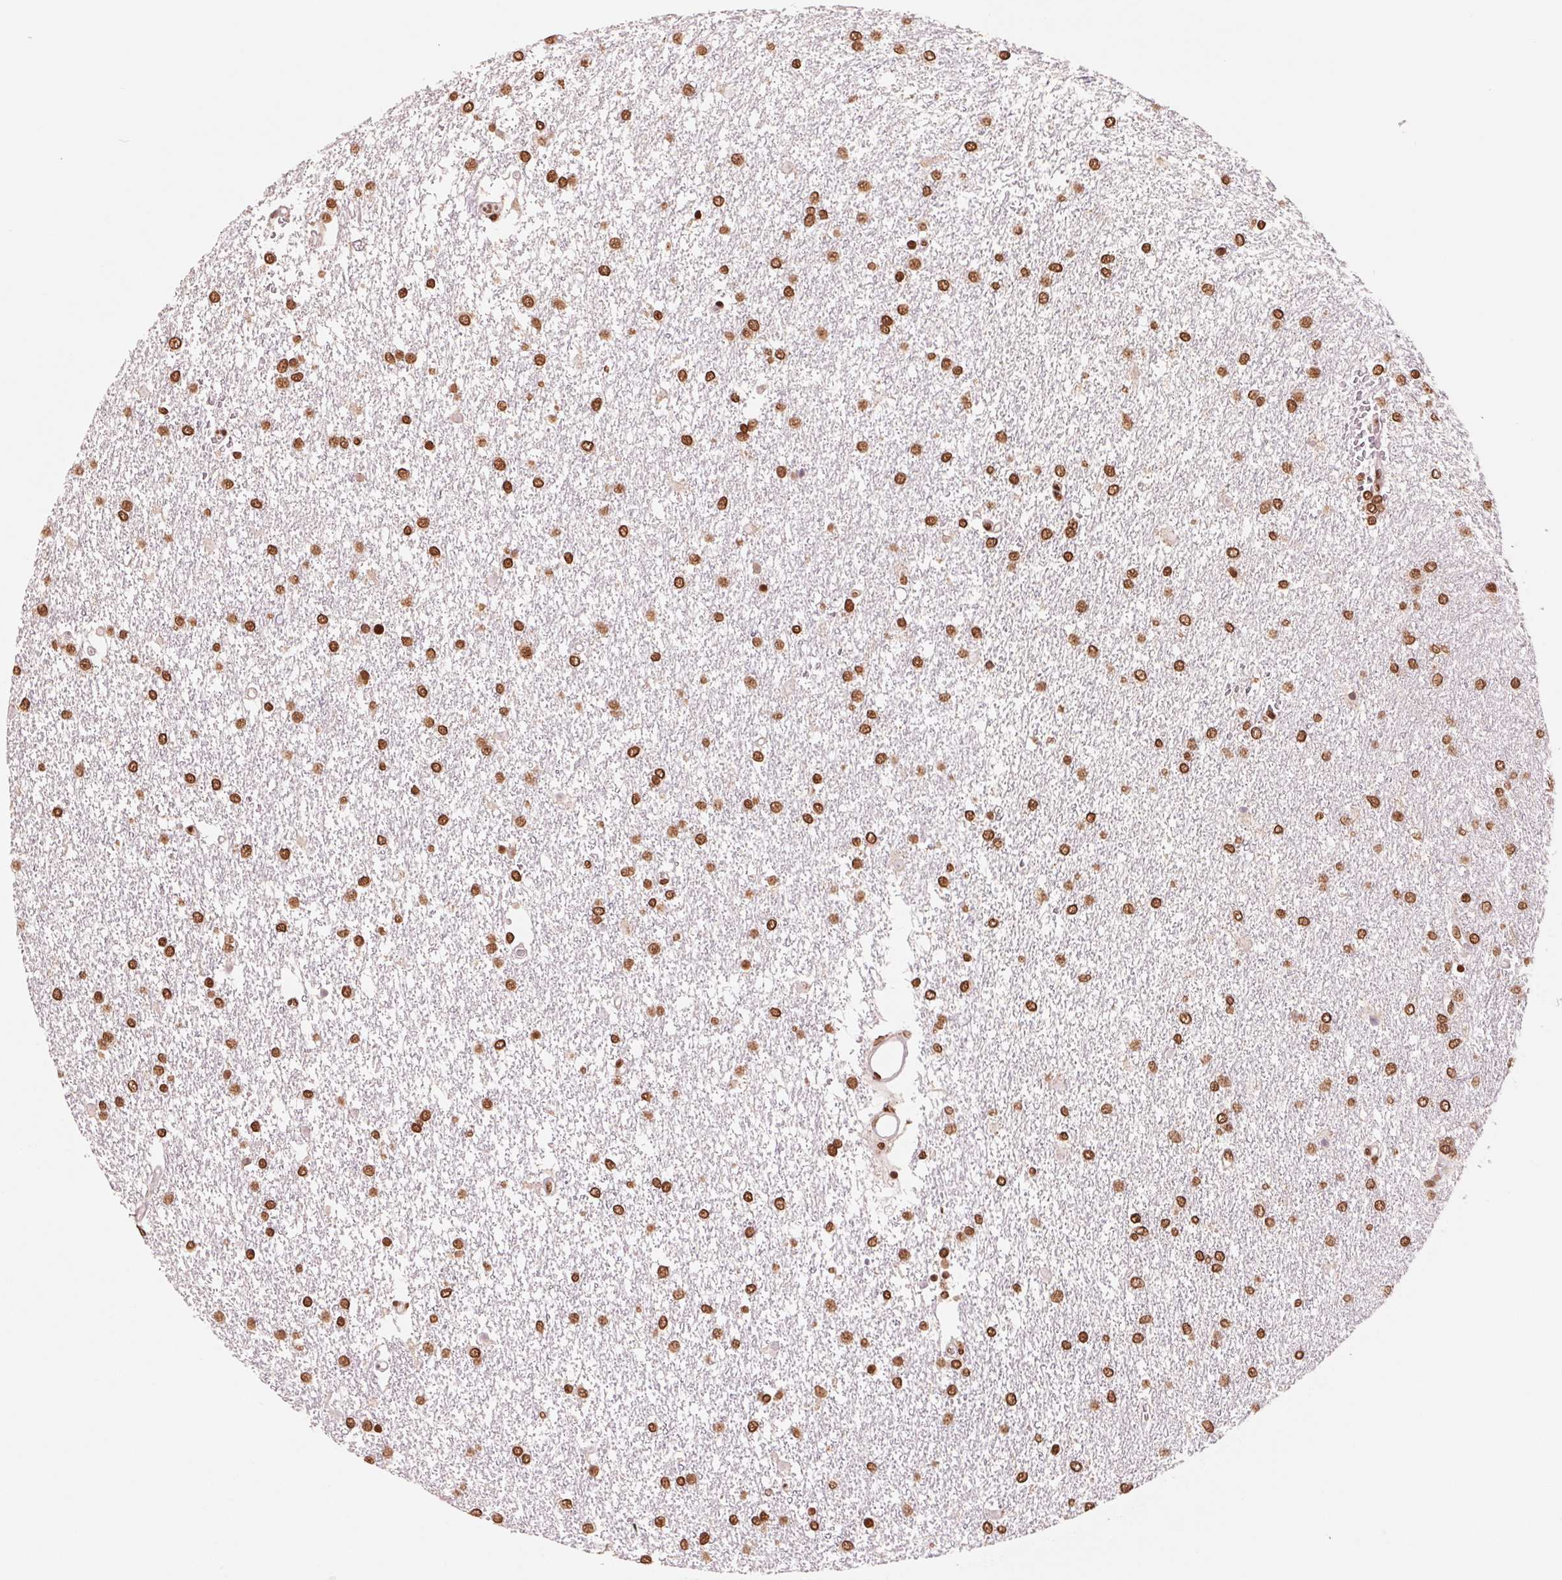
{"staining": {"intensity": "strong", "quantity": ">75%", "location": "nuclear"}, "tissue": "glioma", "cell_type": "Tumor cells", "image_type": "cancer", "snomed": [{"axis": "morphology", "description": "Glioma, malignant, High grade"}, {"axis": "topography", "description": "Brain"}], "caption": "Immunohistochemistry (IHC) (DAB (3,3'-diaminobenzidine)) staining of malignant glioma (high-grade) displays strong nuclear protein staining in approximately >75% of tumor cells. (DAB IHC with brightfield microscopy, high magnification).", "gene": "TTLL9", "patient": {"sex": "female", "age": 61}}